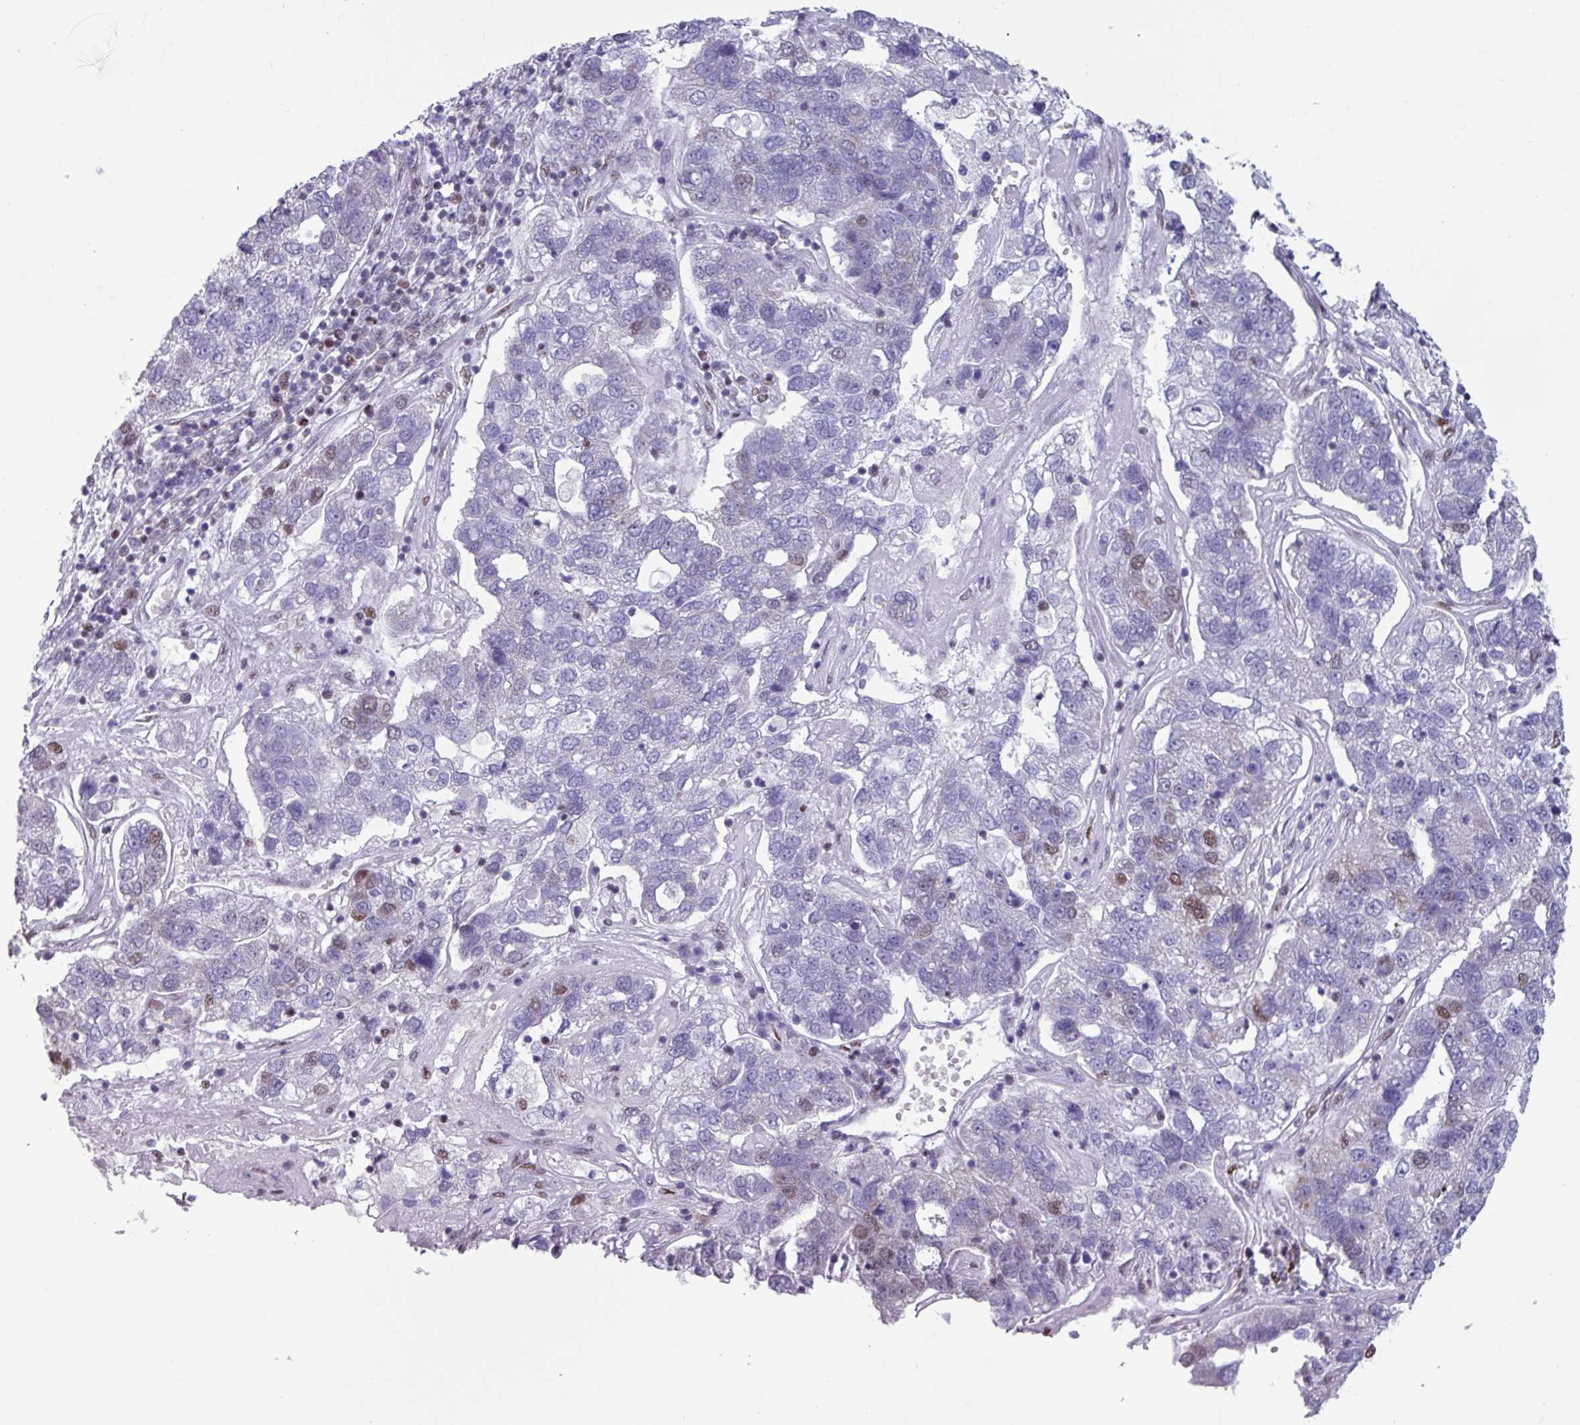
{"staining": {"intensity": "moderate", "quantity": "<25%", "location": "nuclear"}, "tissue": "pancreatic cancer", "cell_type": "Tumor cells", "image_type": "cancer", "snomed": [{"axis": "morphology", "description": "Adenocarcinoma, NOS"}, {"axis": "topography", "description": "Pancreas"}], "caption": "Immunohistochemistry (IHC) (DAB) staining of pancreatic adenocarcinoma exhibits moderate nuclear protein expression in about <25% of tumor cells.", "gene": "PUF60", "patient": {"sex": "female", "age": 61}}